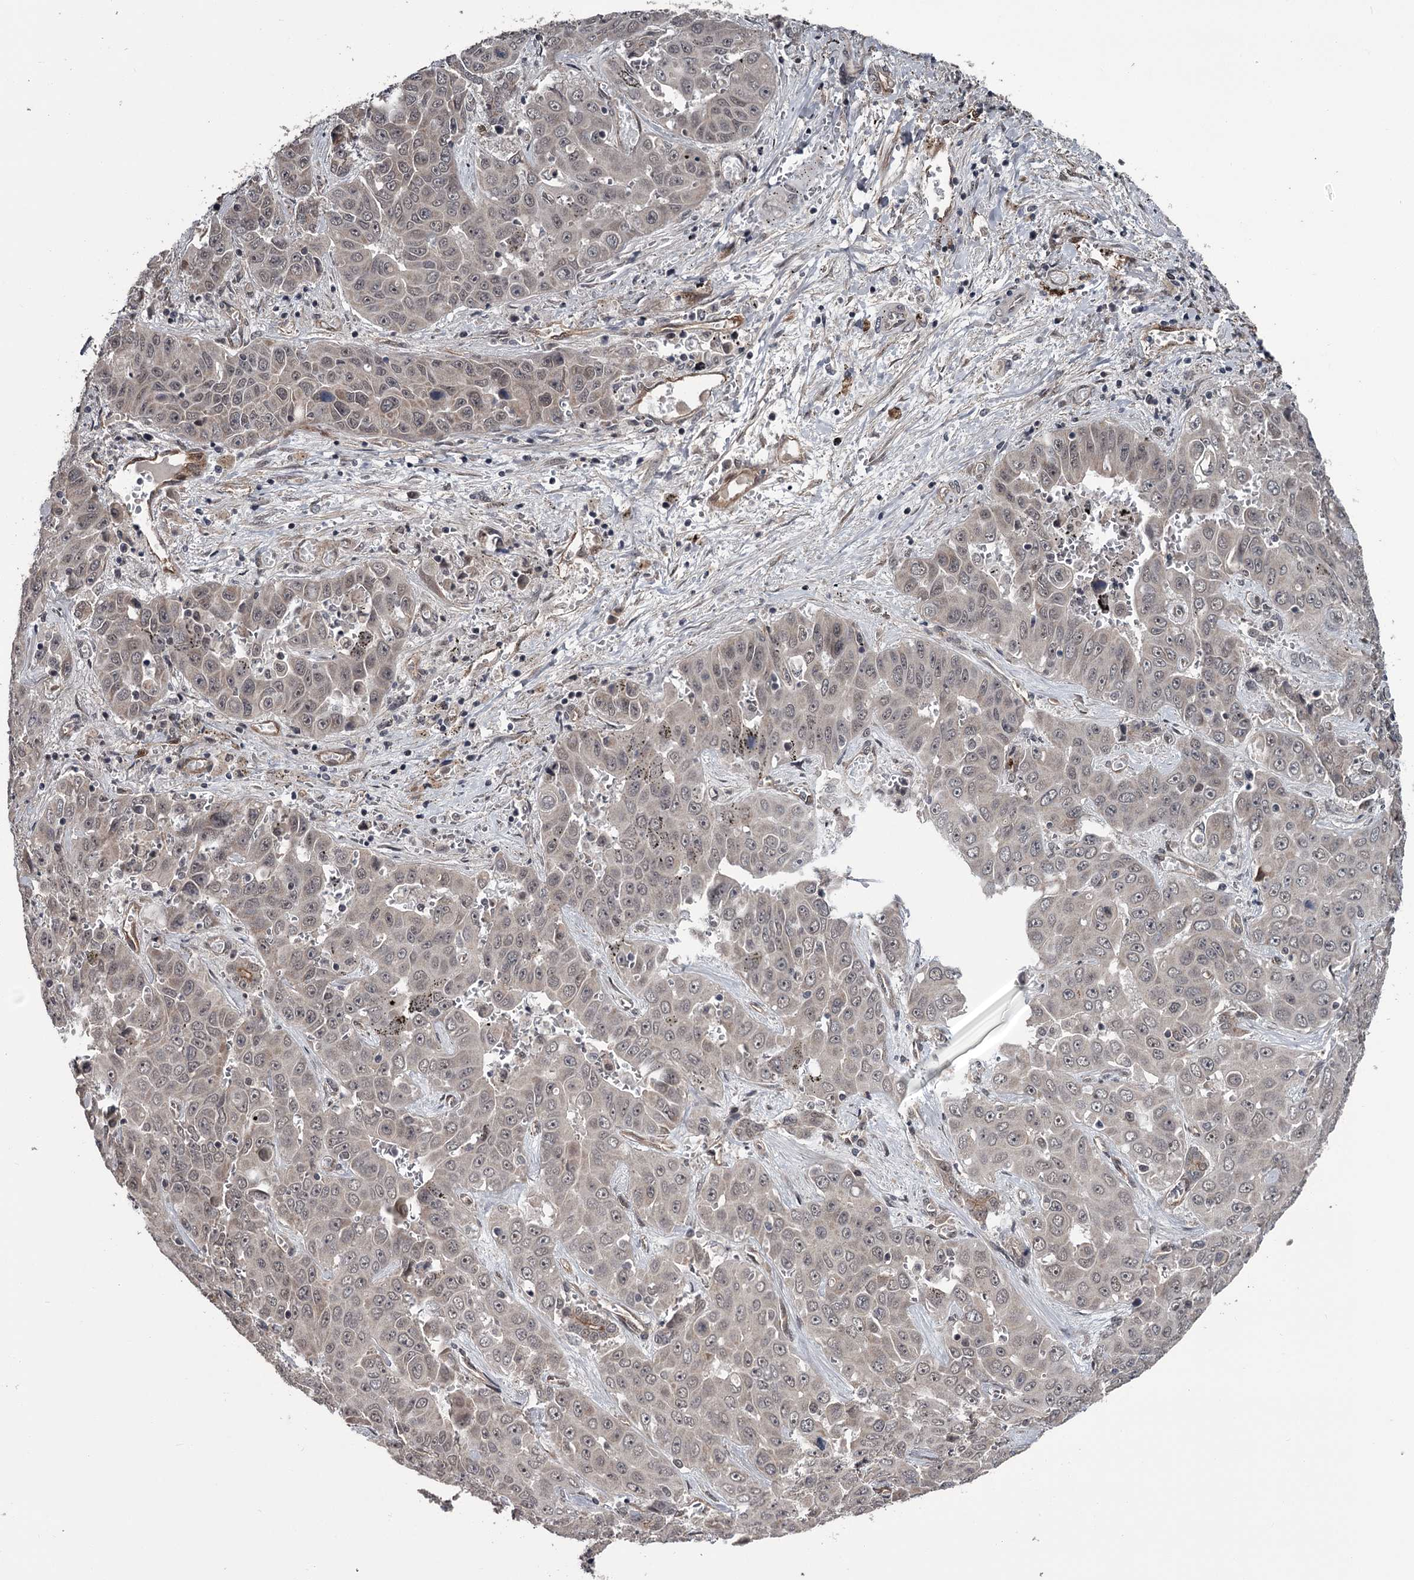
{"staining": {"intensity": "weak", "quantity": ">75%", "location": "nuclear"}, "tissue": "liver cancer", "cell_type": "Tumor cells", "image_type": "cancer", "snomed": [{"axis": "morphology", "description": "Cholangiocarcinoma"}, {"axis": "topography", "description": "Liver"}], "caption": "Protein expression analysis of human liver cancer reveals weak nuclear positivity in about >75% of tumor cells. The protein of interest is stained brown, and the nuclei are stained in blue (DAB (3,3'-diaminobenzidine) IHC with brightfield microscopy, high magnification).", "gene": "CDC42EP2", "patient": {"sex": "female", "age": 52}}